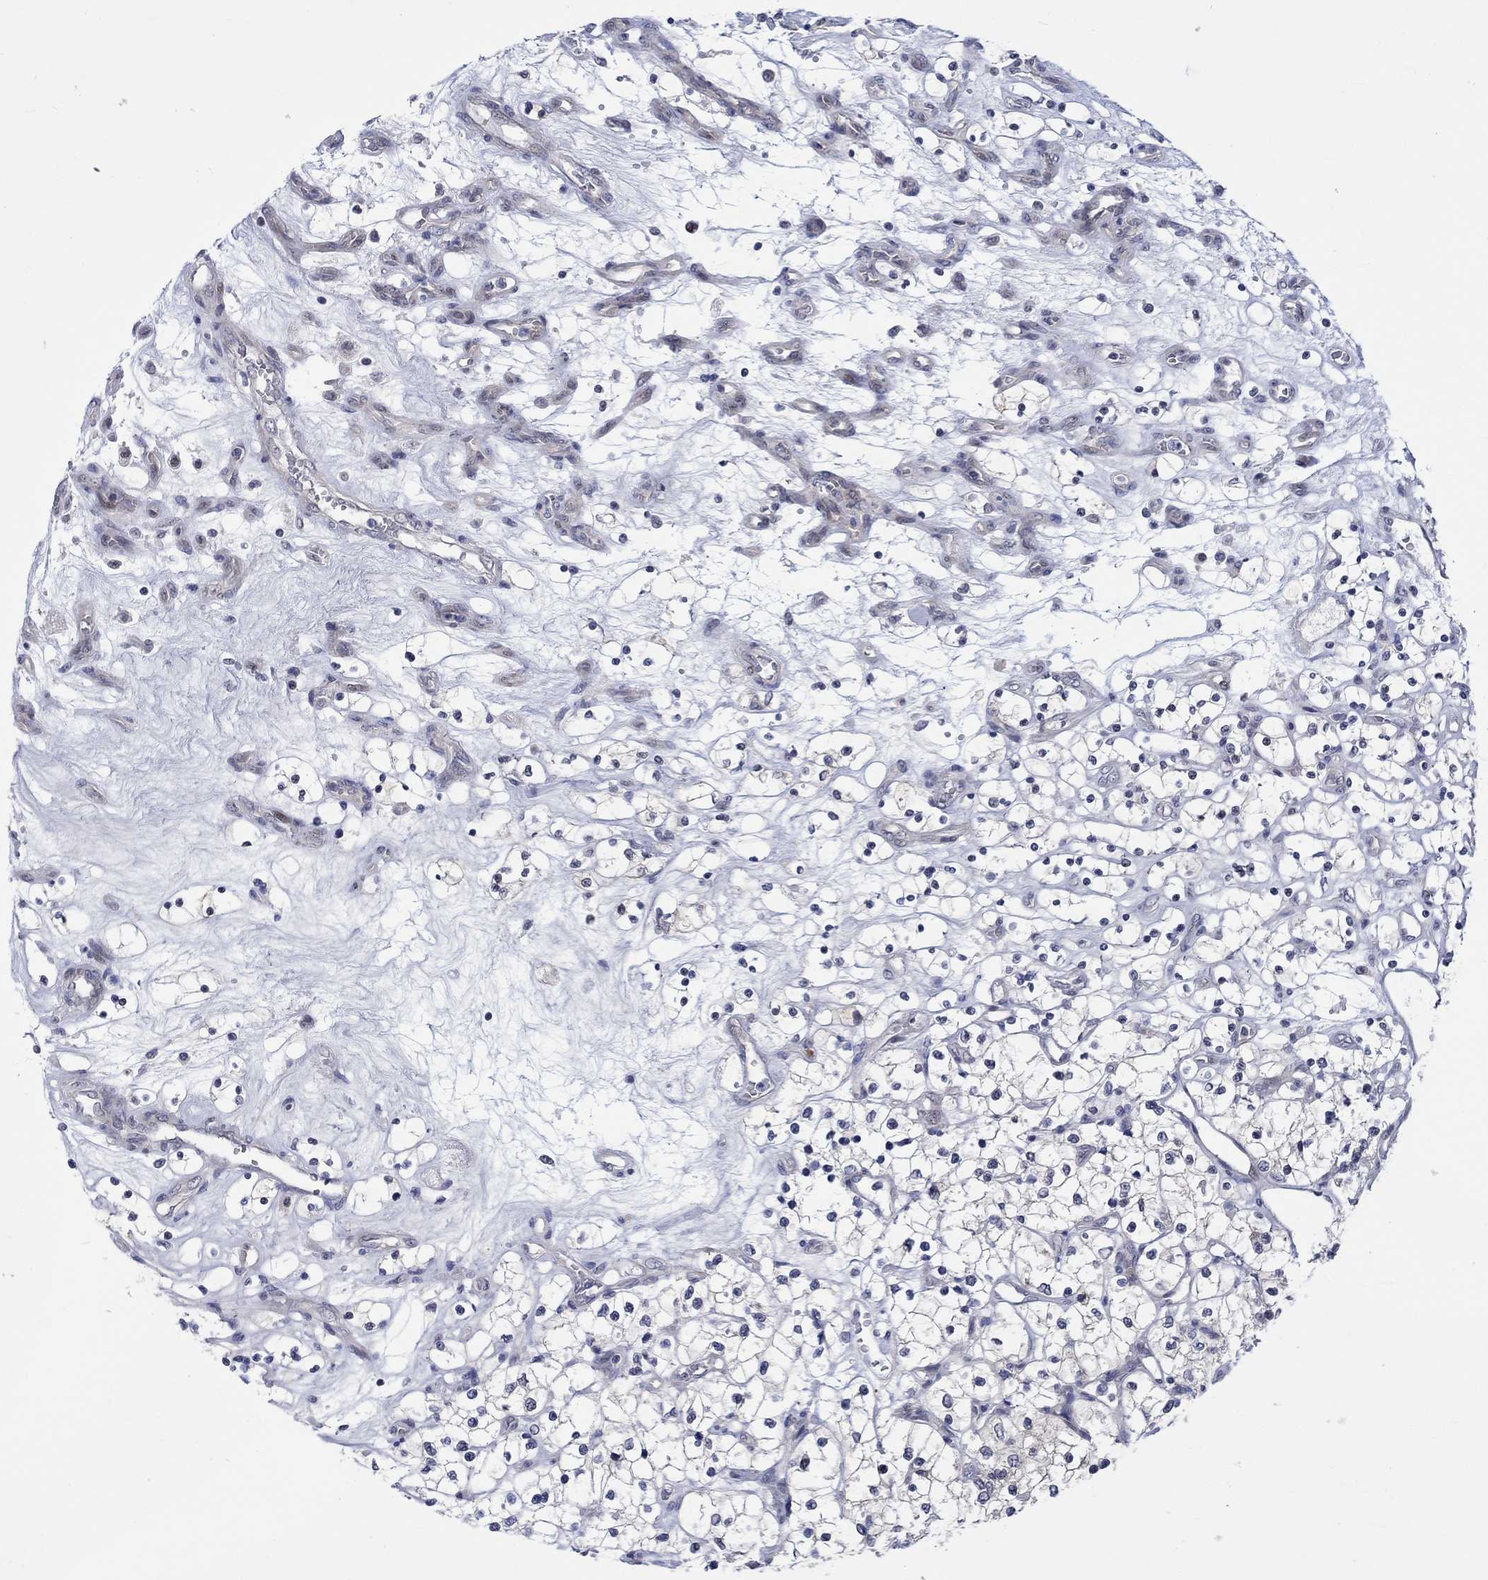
{"staining": {"intensity": "negative", "quantity": "none", "location": "none"}, "tissue": "renal cancer", "cell_type": "Tumor cells", "image_type": "cancer", "snomed": [{"axis": "morphology", "description": "Adenocarcinoma, NOS"}, {"axis": "topography", "description": "Kidney"}], "caption": "There is no significant positivity in tumor cells of renal cancer (adenocarcinoma).", "gene": "E2F8", "patient": {"sex": "female", "age": 69}}